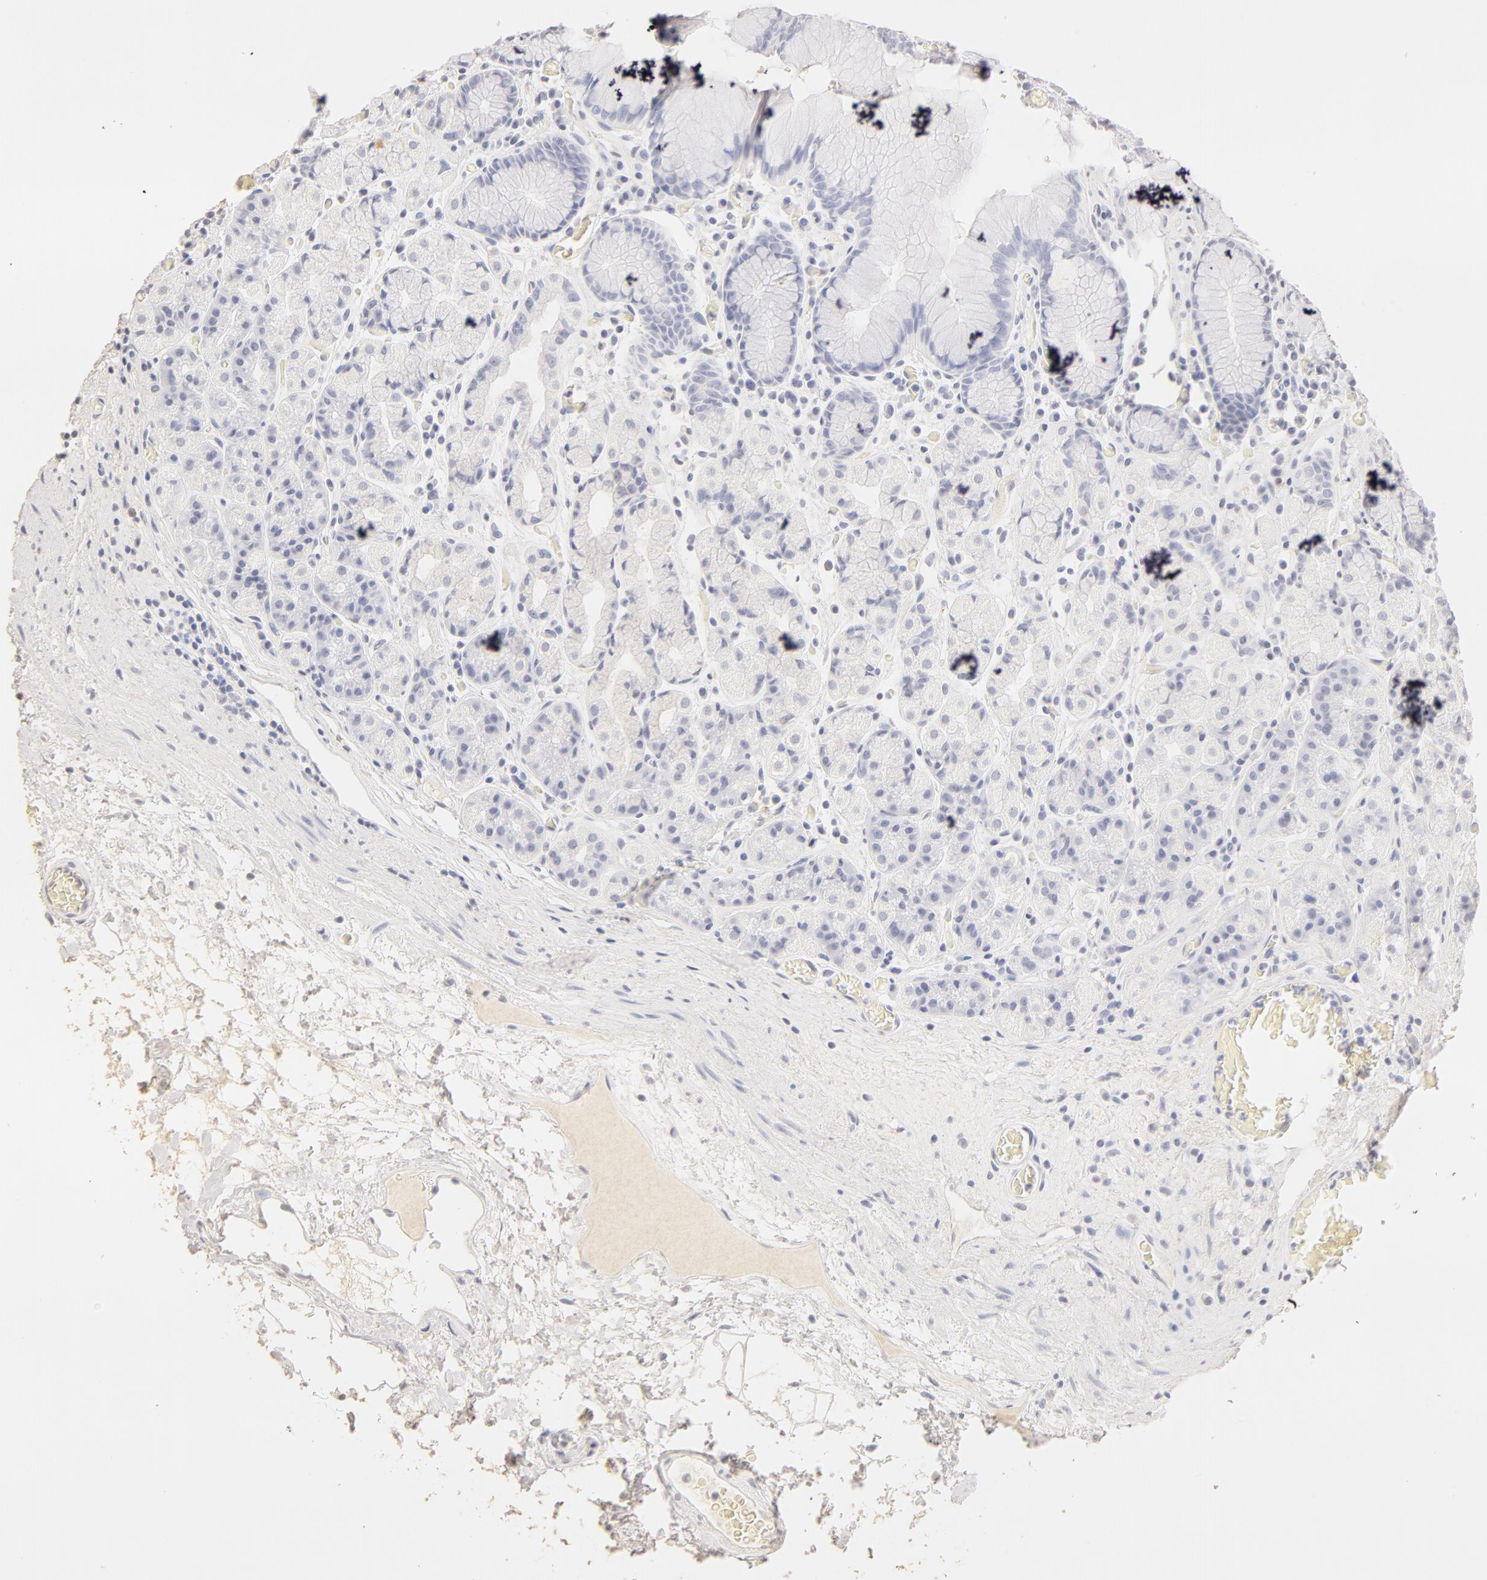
{"staining": {"intensity": "negative", "quantity": "none", "location": "none"}, "tissue": "stomach", "cell_type": "Glandular cells", "image_type": "normal", "snomed": [{"axis": "morphology", "description": "Normal tissue, NOS"}, {"axis": "topography", "description": "Stomach, lower"}], "caption": "Stomach stained for a protein using IHC exhibits no expression glandular cells.", "gene": "LGALS7B", "patient": {"sex": "male", "age": 58}}